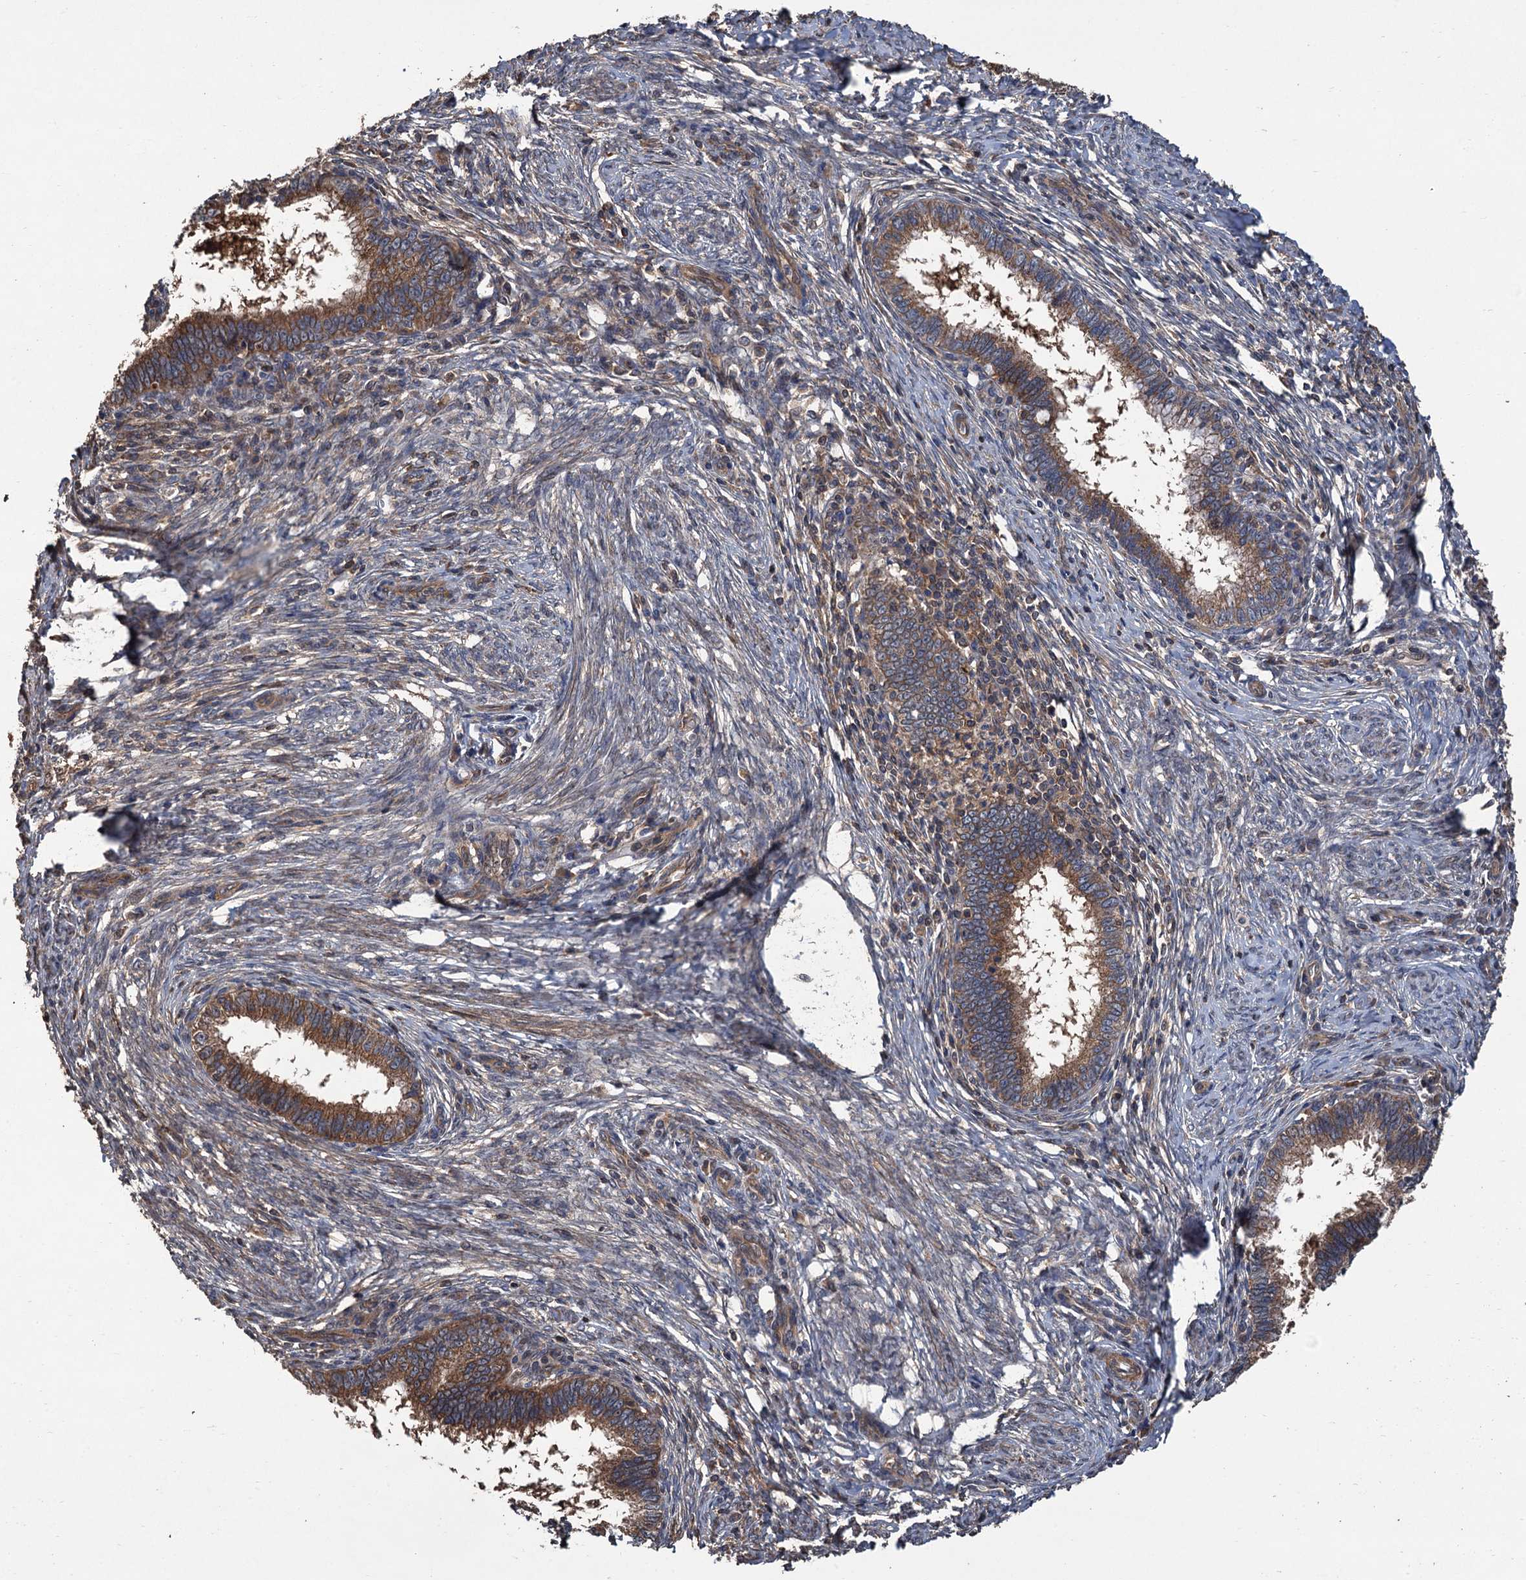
{"staining": {"intensity": "moderate", "quantity": ">75%", "location": "cytoplasmic/membranous"}, "tissue": "cervical cancer", "cell_type": "Tumor cells", "image_type": "cancer", "snomed": [{"axis": "morphology", "description": "Adenocarcinoma, NOS"}, {"axis": "topography", "description": "Cervix"}], "caption": "The immunohistochemical stain labels moderate cytoplasmic/membranous expression in tumor cells of adenocarcinoma (cervical) tissue. (Stains: DAB (3,3'-diaminobenzidine) in brown, nuclei in blue, Microscopy: brightfield microscopy at high magnification).", "gene": "PPP4R1", "patient": {"sex": "female", "age": 36}}